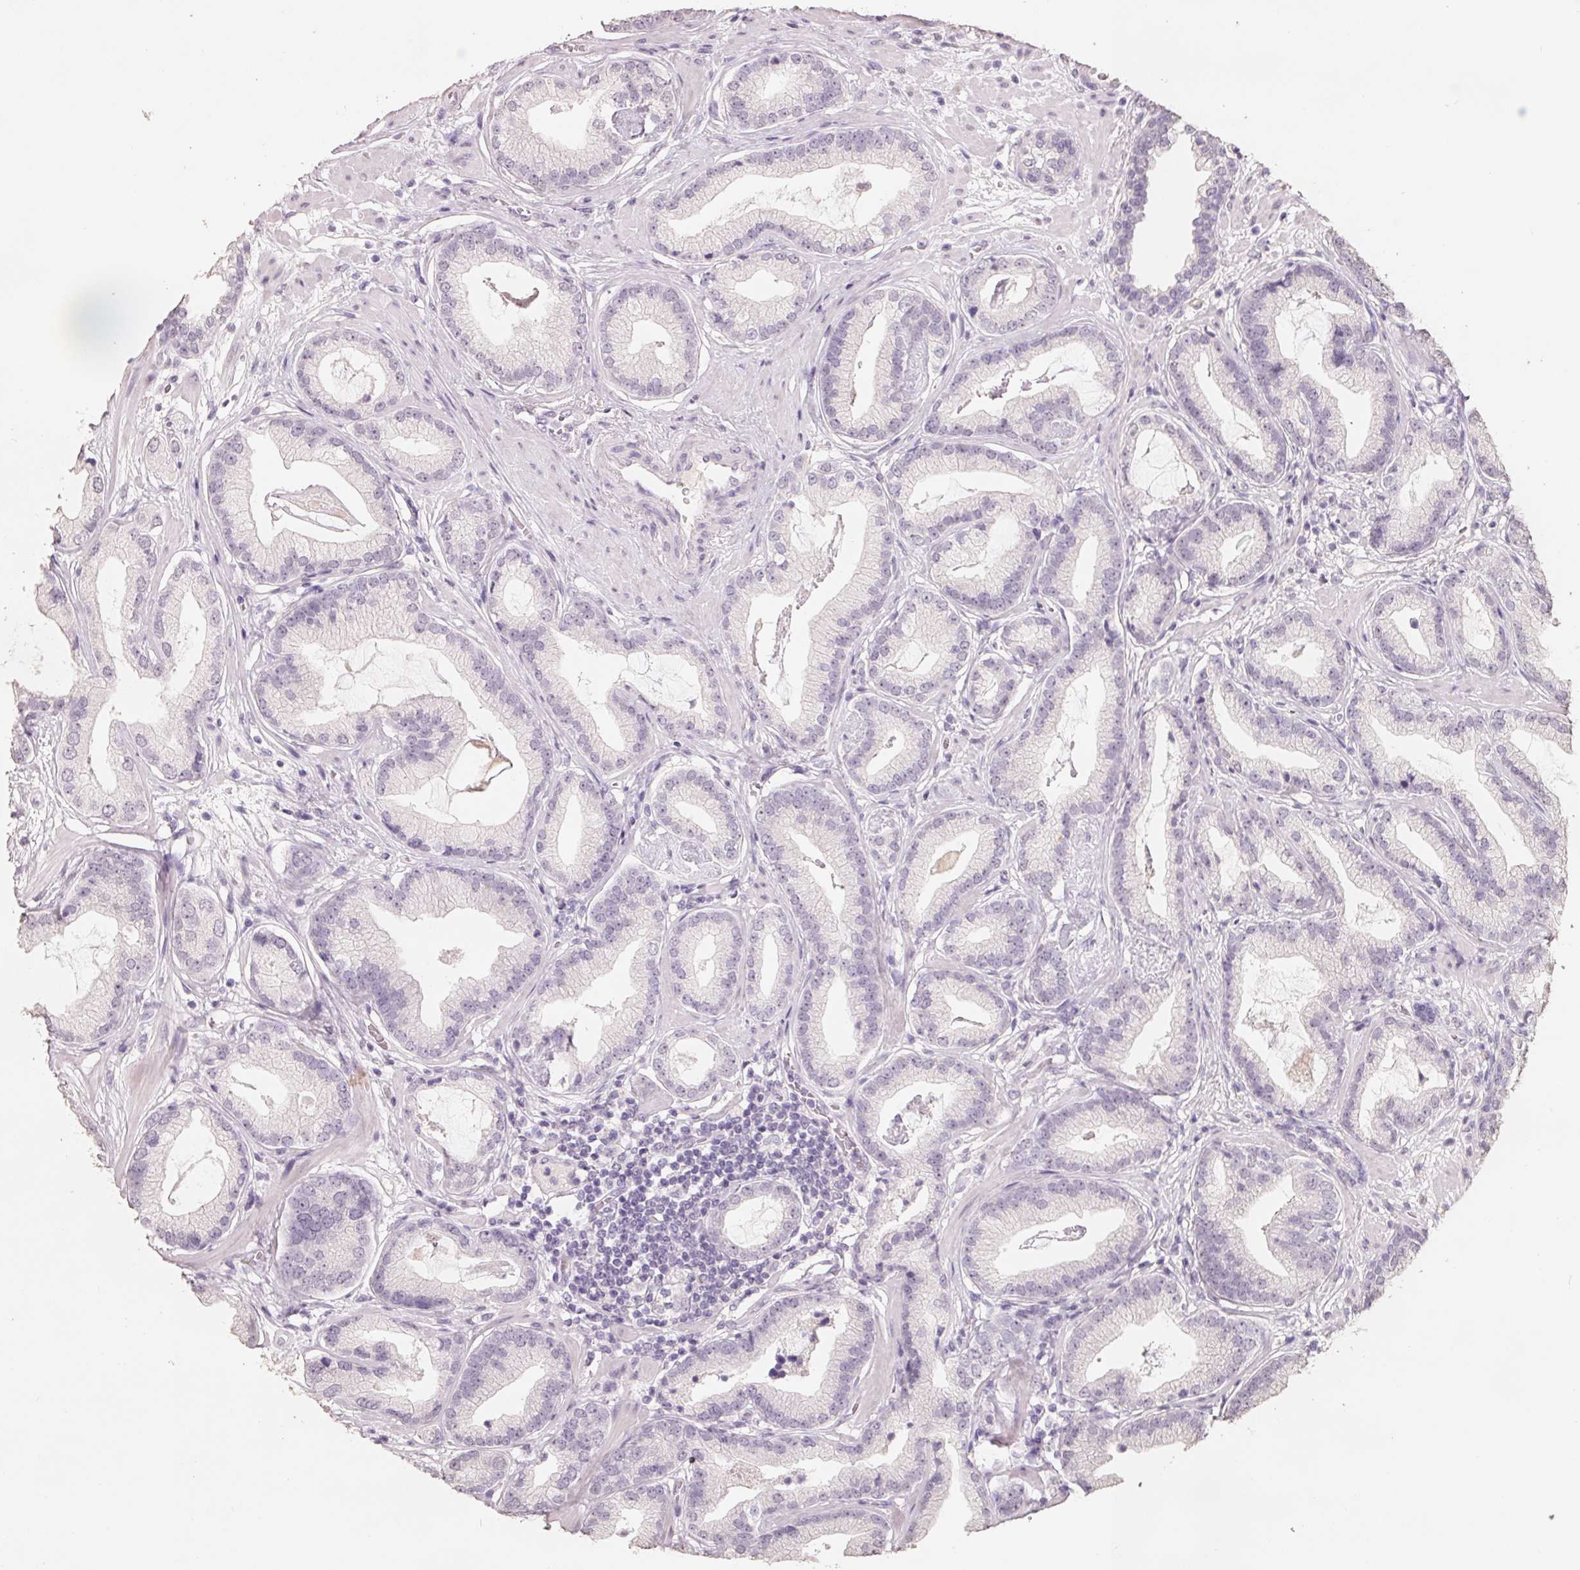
{"staining": {"intensity": "negative", "quantity": "none", "location": "none"}, "tissue": "prostate cancer", "cell_type": "Tumor cells", "image_type": "cancer", "snomed": [{"axis": "morphology", "description": "Adenocarcinoma, Low grade"}, {"axis": "topography", "description": "Prostate"}], "caption": "Micrograph shows no protein expression in tumor cells of prostate cancer tissue.", "gene": "FTCD", "patient": {"sex": "male", "age": 62}}